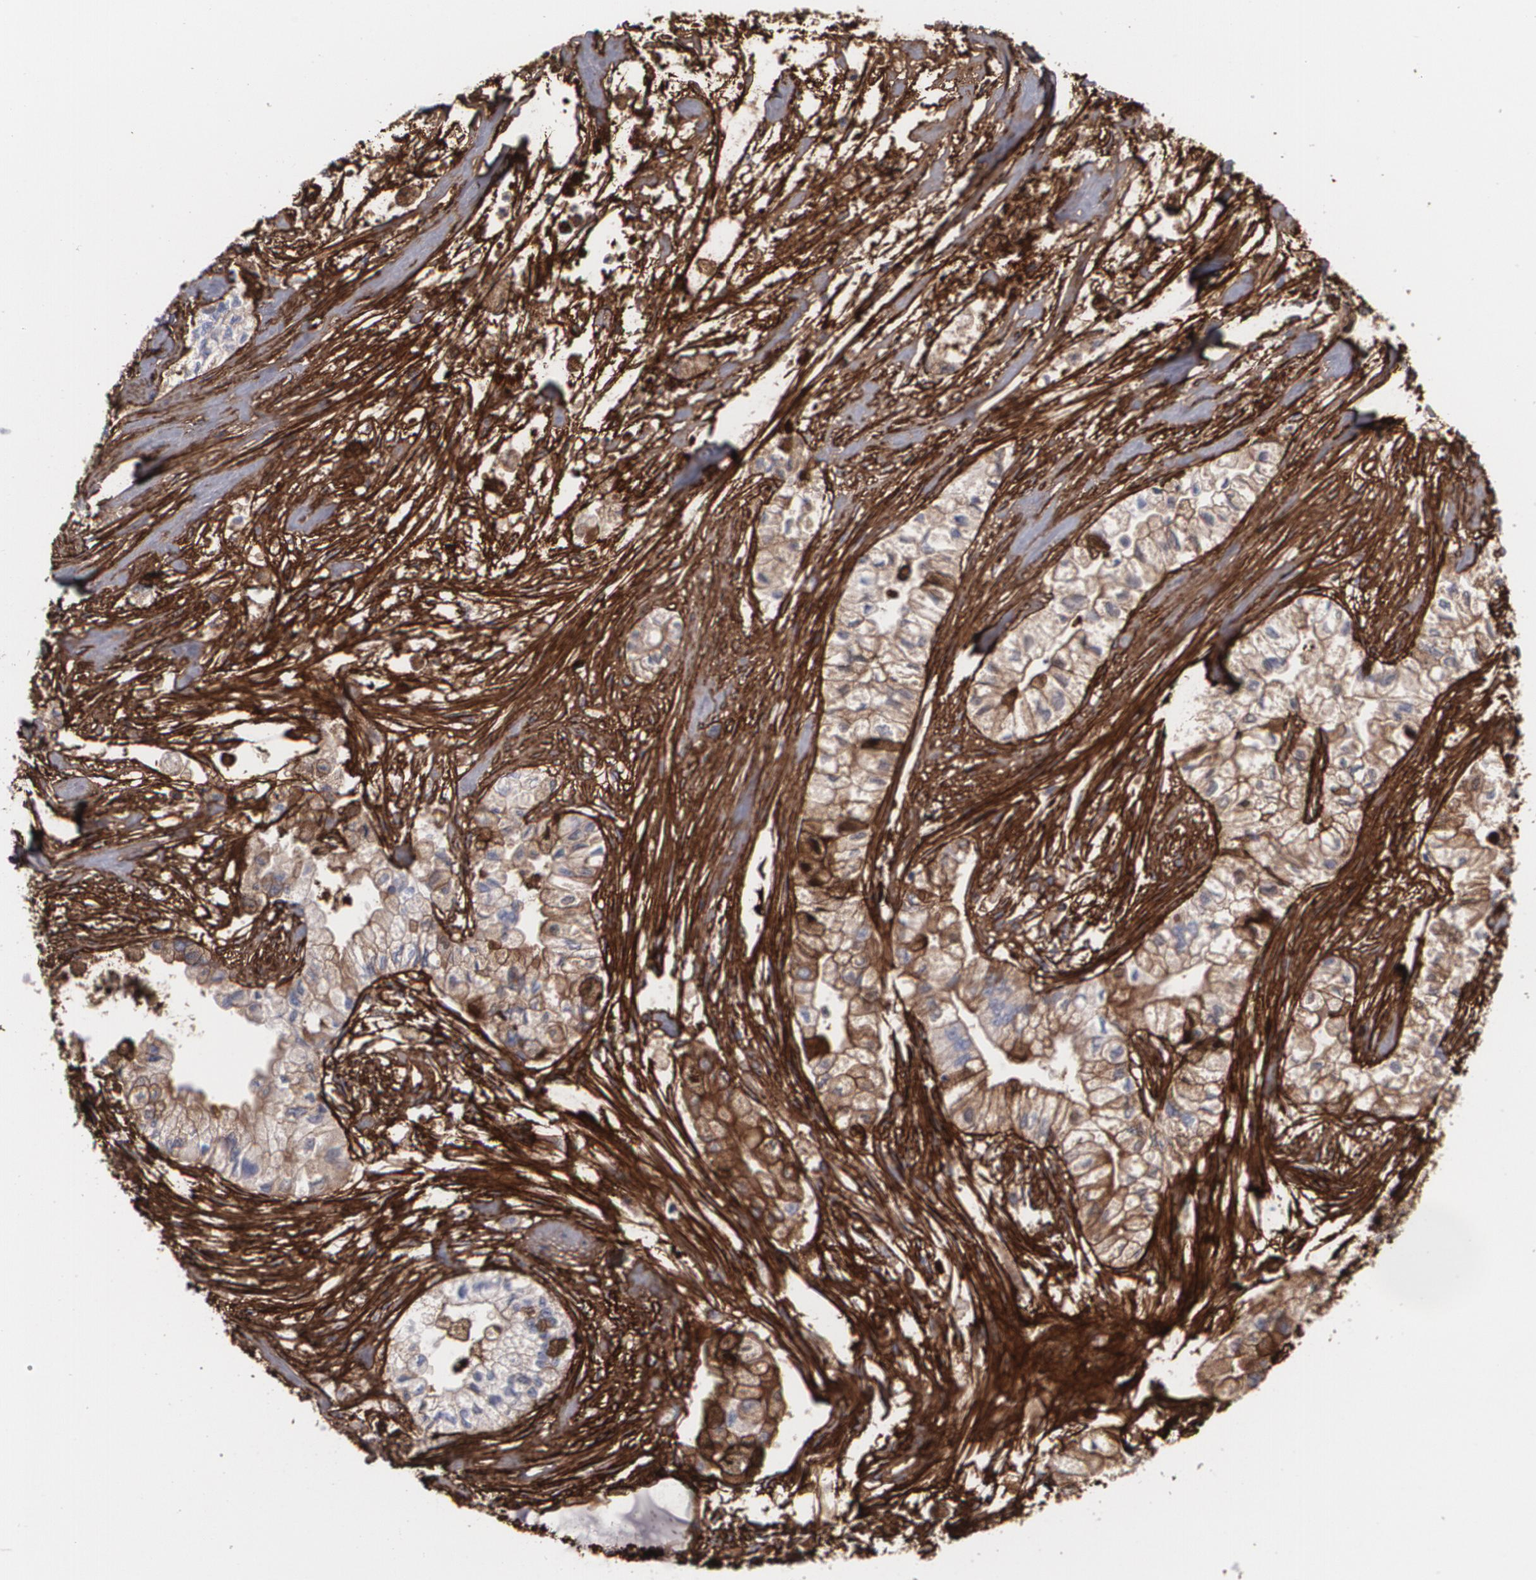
{"staining": {"intensity": "moderate", "quantity": ">75%", "location": "cytoplasmic/membranous"}, "tissue": "pancreatic cancer", "cell_type": "Tumor cells", "image_type": "cancer", "snomed": [{"axis": "morphology", "description": "Adenocarcinoma, NOS"}, {"axis": "topography", "description": "Pancreas"}], "caption": "IHC of pancreatic cancer reveals medium levels of moderate cytoplasmic/membranous staining in approximately >75% of tumor cells. (DAB (3,3'-diaminobenzidine) = brown stain, brightfield microscopy at high magnification).", "gene": "FBLN1", "patient": {"sex": "male", "age": 79}}